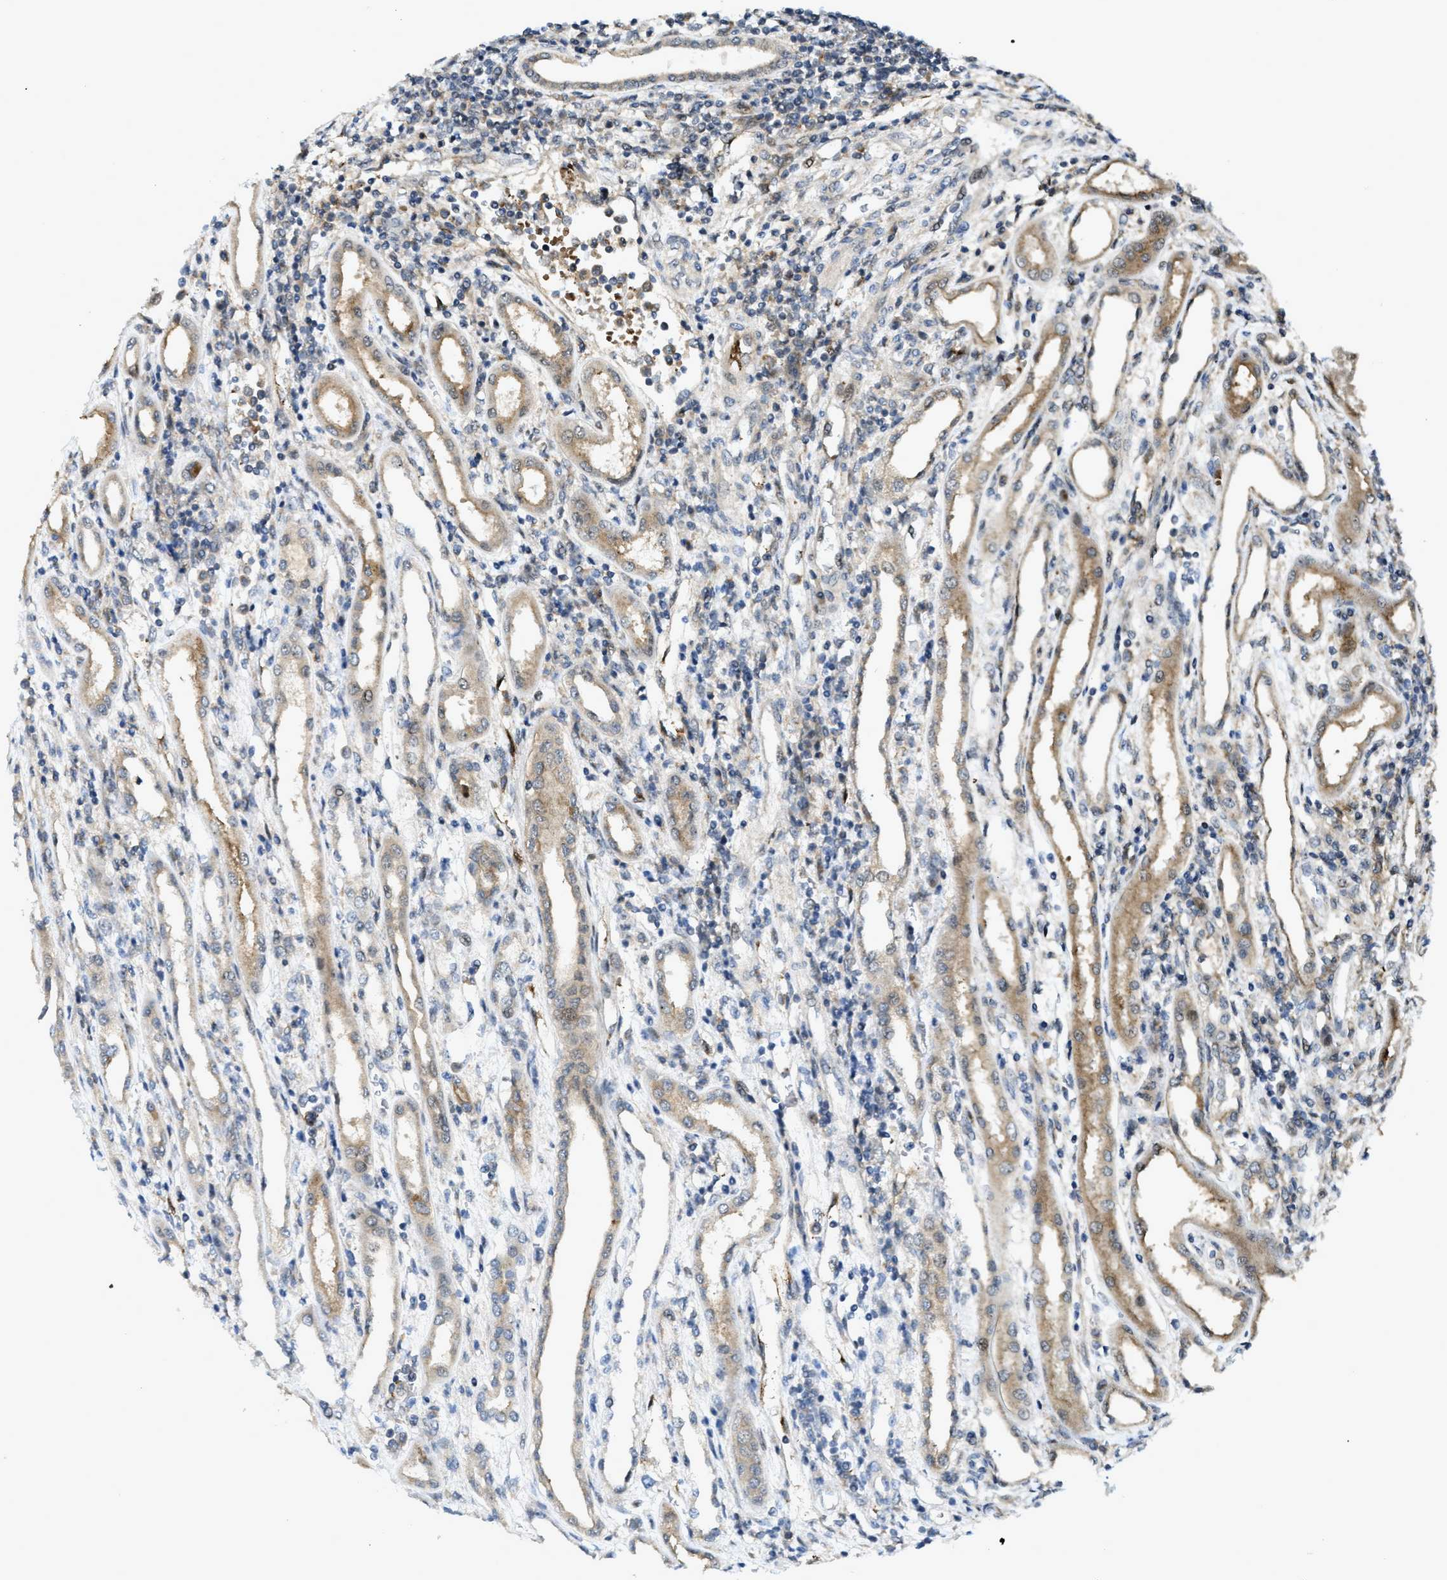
{"staining": {"intensity": "weak", "quantity": ">75%", "location": "cytoplasmic/membranous"}, "tissue": "renal cancer", "cell_type": "Tumor cells", "image_type": "cancer", "snomed": [{"axis": "morphology", "description": "Adenocarcinoma, NOS"}, {"axis": "topography", "description": "Kidney"}], "caption": "Human renal adenocarcinoma stained with a brown dye shows weak cytoplasmic/membranous positive positivity in approximately >75% of tumor cells.", "gene": "DNAJC28", "patient": {"sex": "female", "age": 54}}